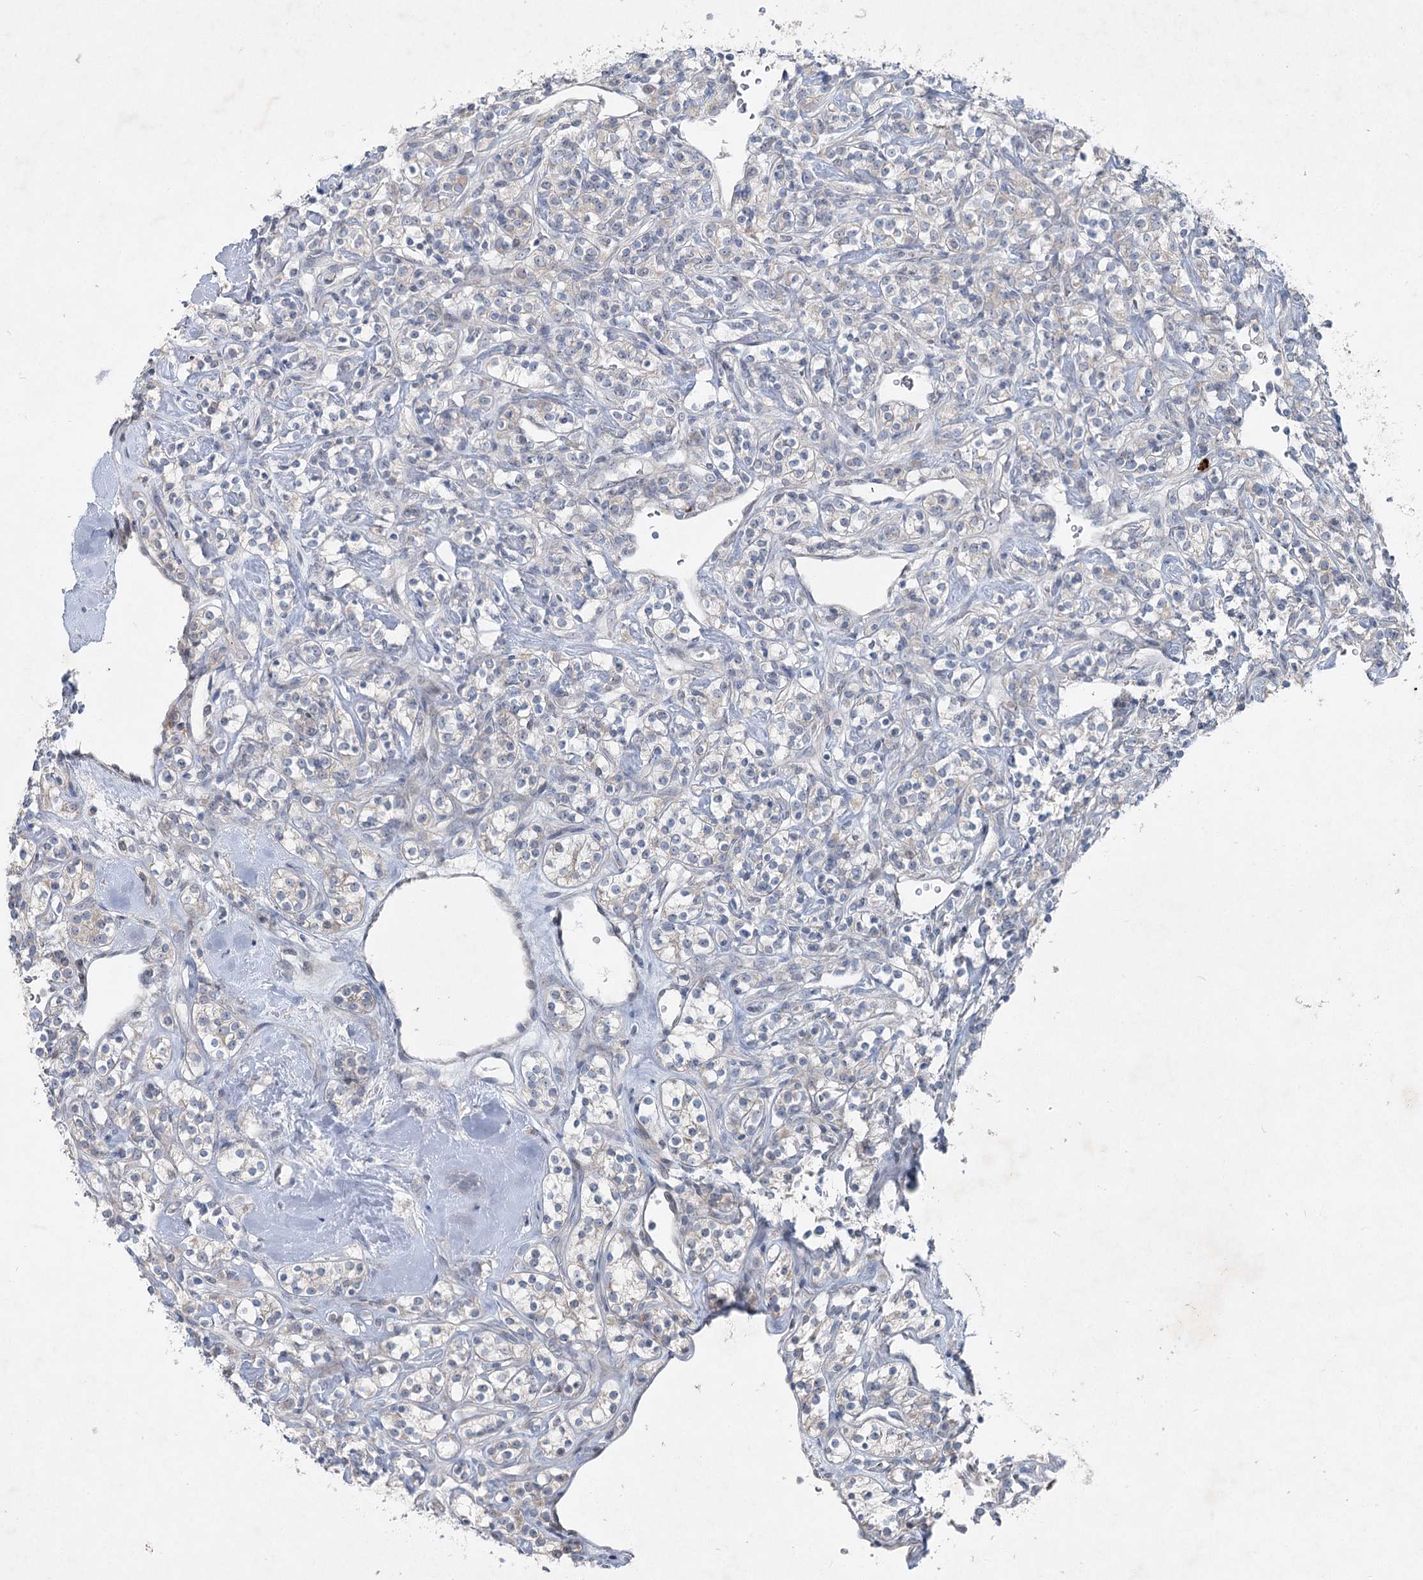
{"staining": {"intensity": "negative", "quantity": "none", "location": "none"}, "tissue": "renal cancer", "cell_type": "Tumor cells", "image_type": "cancer", "snomed": [{"axis": "morphology", "description": "Adenocarcinoma, NOS"}, {"axis": "topography", "description": "Kidney"}], "caption": "Photomicrograph shows no significant protein staining in tumor cells of adenocarcinoma (renal).", "gene": "PLA2G12A", "patient": {"sex": "male", "age": 77}}